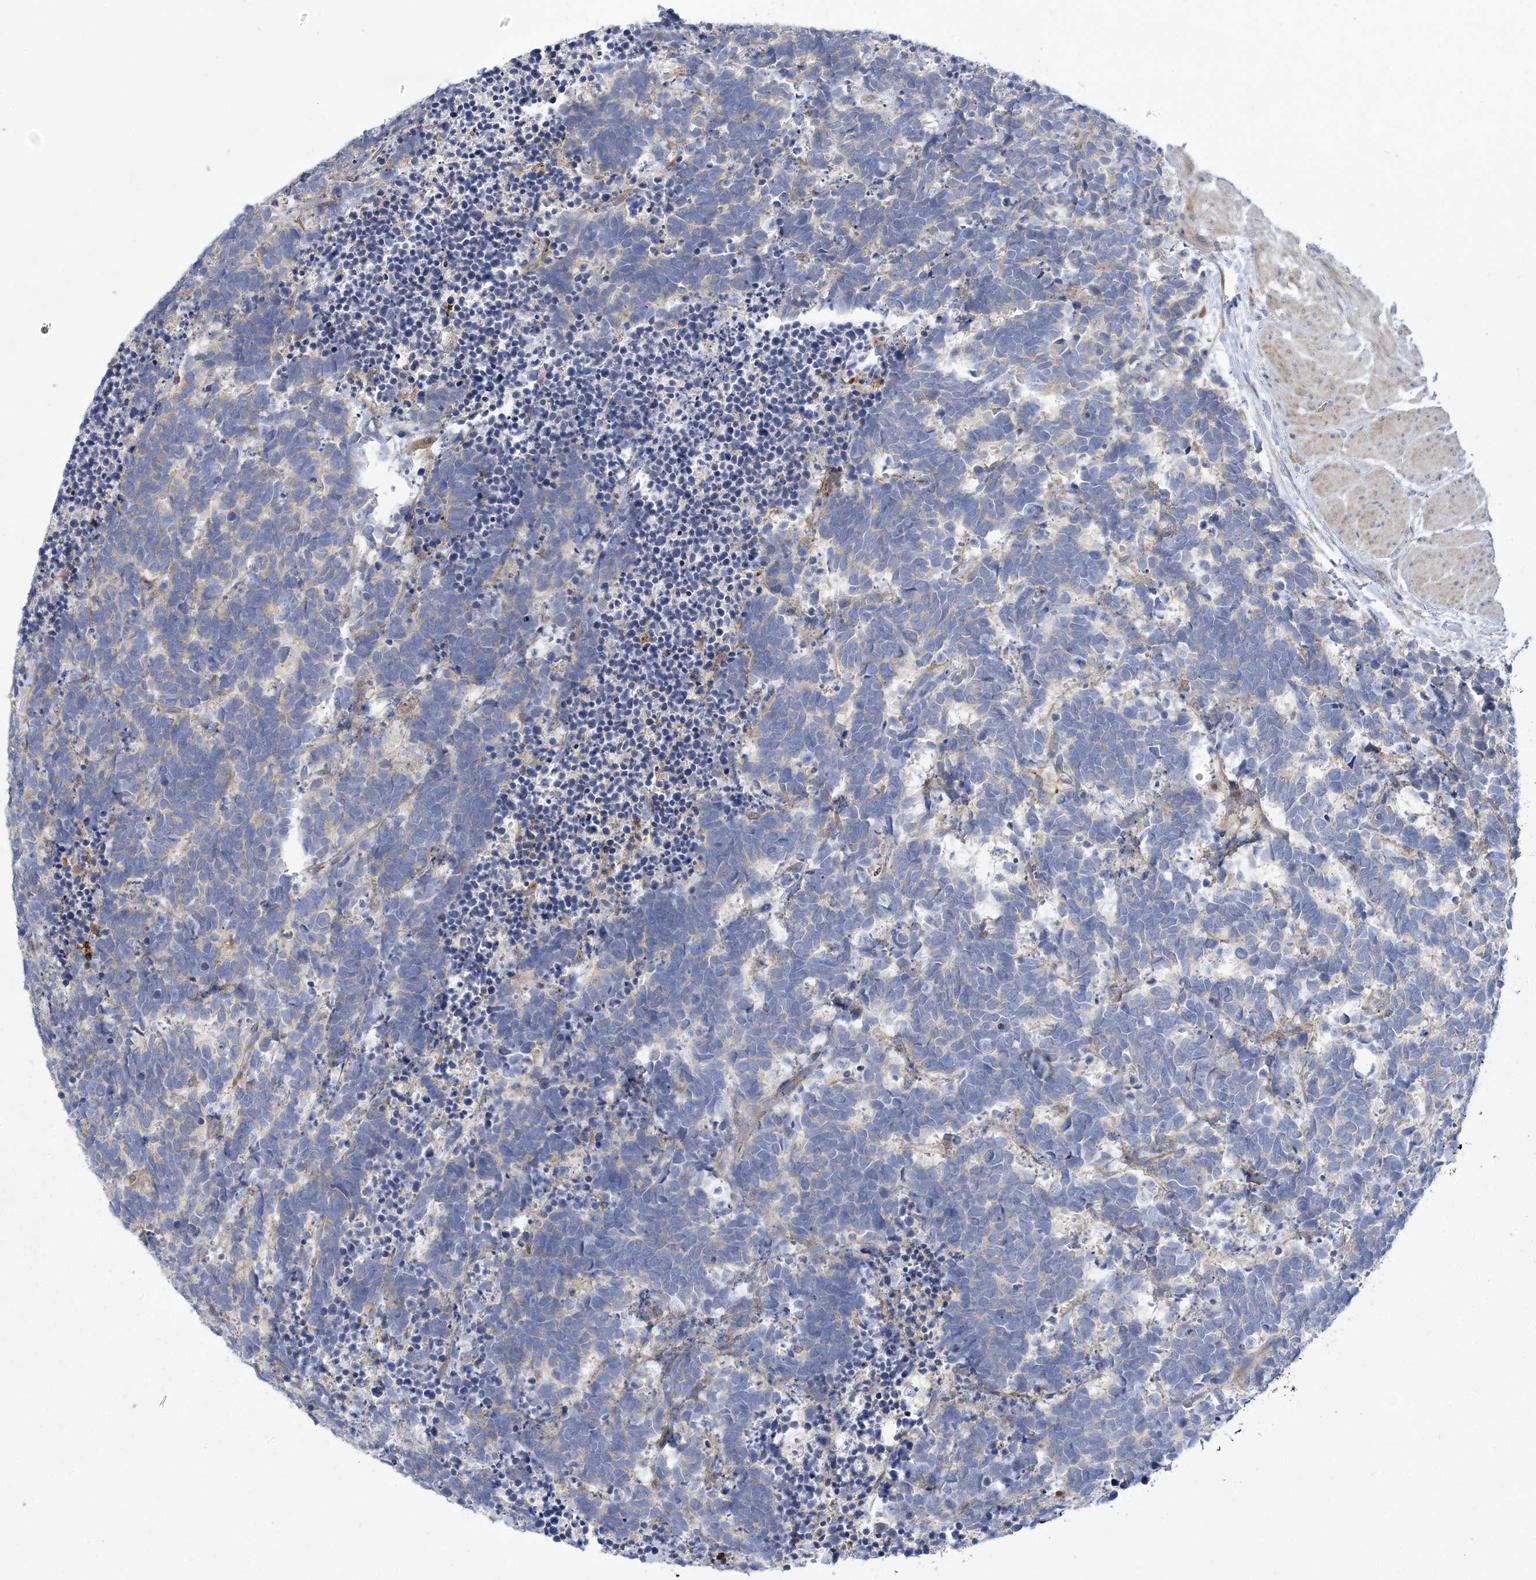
{"staining": {"intensity": "negative", "quantity": "none", "location": "none"}, "tissue": "carcinoid", "cell_type": "Tumor cells", "image_type": "cancer", "snomed": [{"axis": "morphology", "description": "Carcinoma, NOS"}, {"axis": "morphology", "description": "Carcinoid, malignant, NOS"}, {"axis": "topography", "description": "Urinary bladder"}], "caption": "Image shows no protein positivity in tumor cells of carcinoid tissue.", "gene": "ARSJ", "patient": {"sex": "male", "age": 57}}